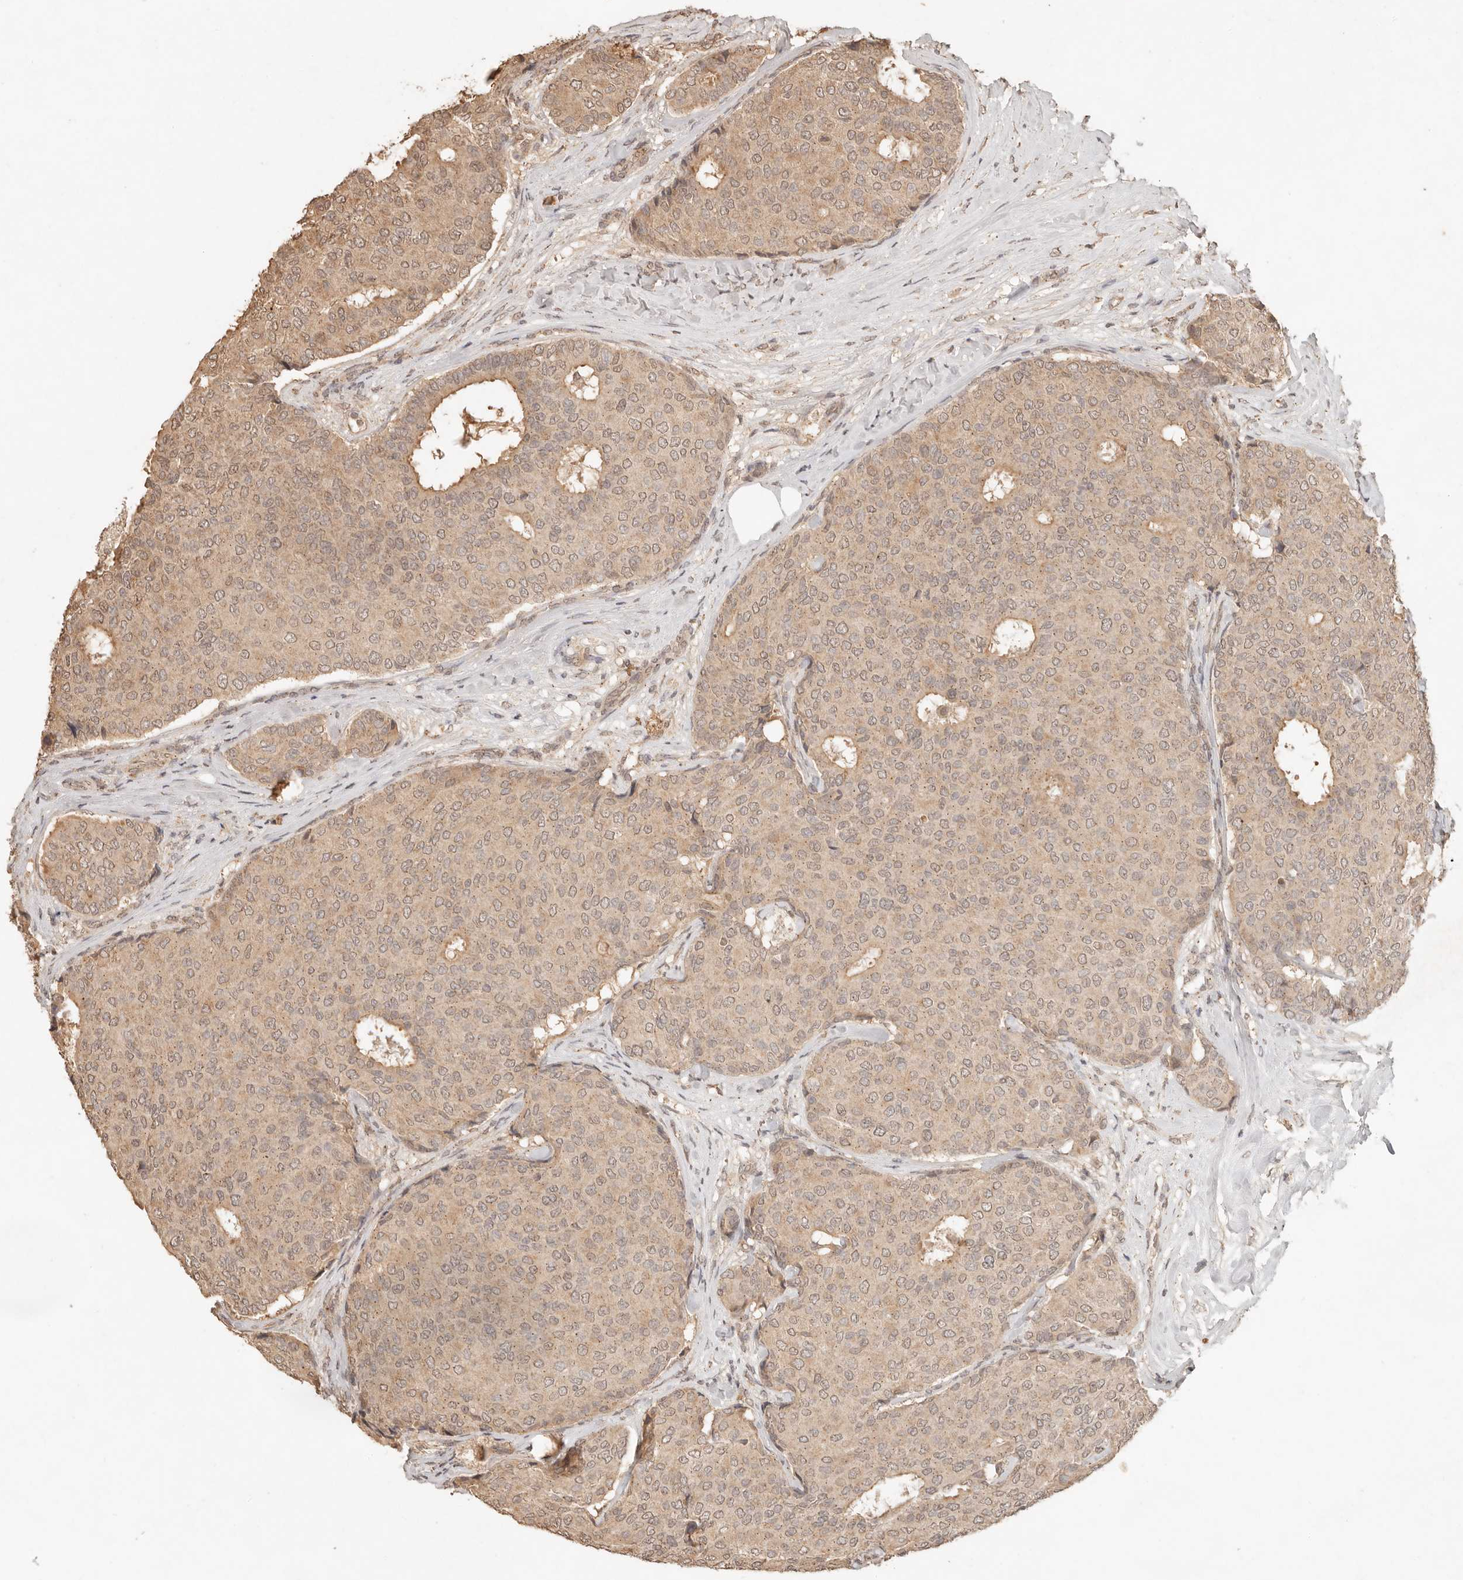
{"staining": {"intensity": "weak", "quantity": ">75%", "location": "cytoplasmic/membranous,nuclear"}, "tissue": "breast cancer", "cell_type": "Tumor cells", "image_type": "cancer", "snomed": [{"axis": "morphology", "description": "Duct carcinoma"}, {"axis": "topography", "description": "Breast"}], "caption": "Breast cancer (infiltrating ductal carcinoma) tissue demonstrates weak cytoplasmic/membranous and nuclear staining in approximately >75% of tumor cells", "gene": "LMO4", "patient": {"sex": "female", "age": 75}}